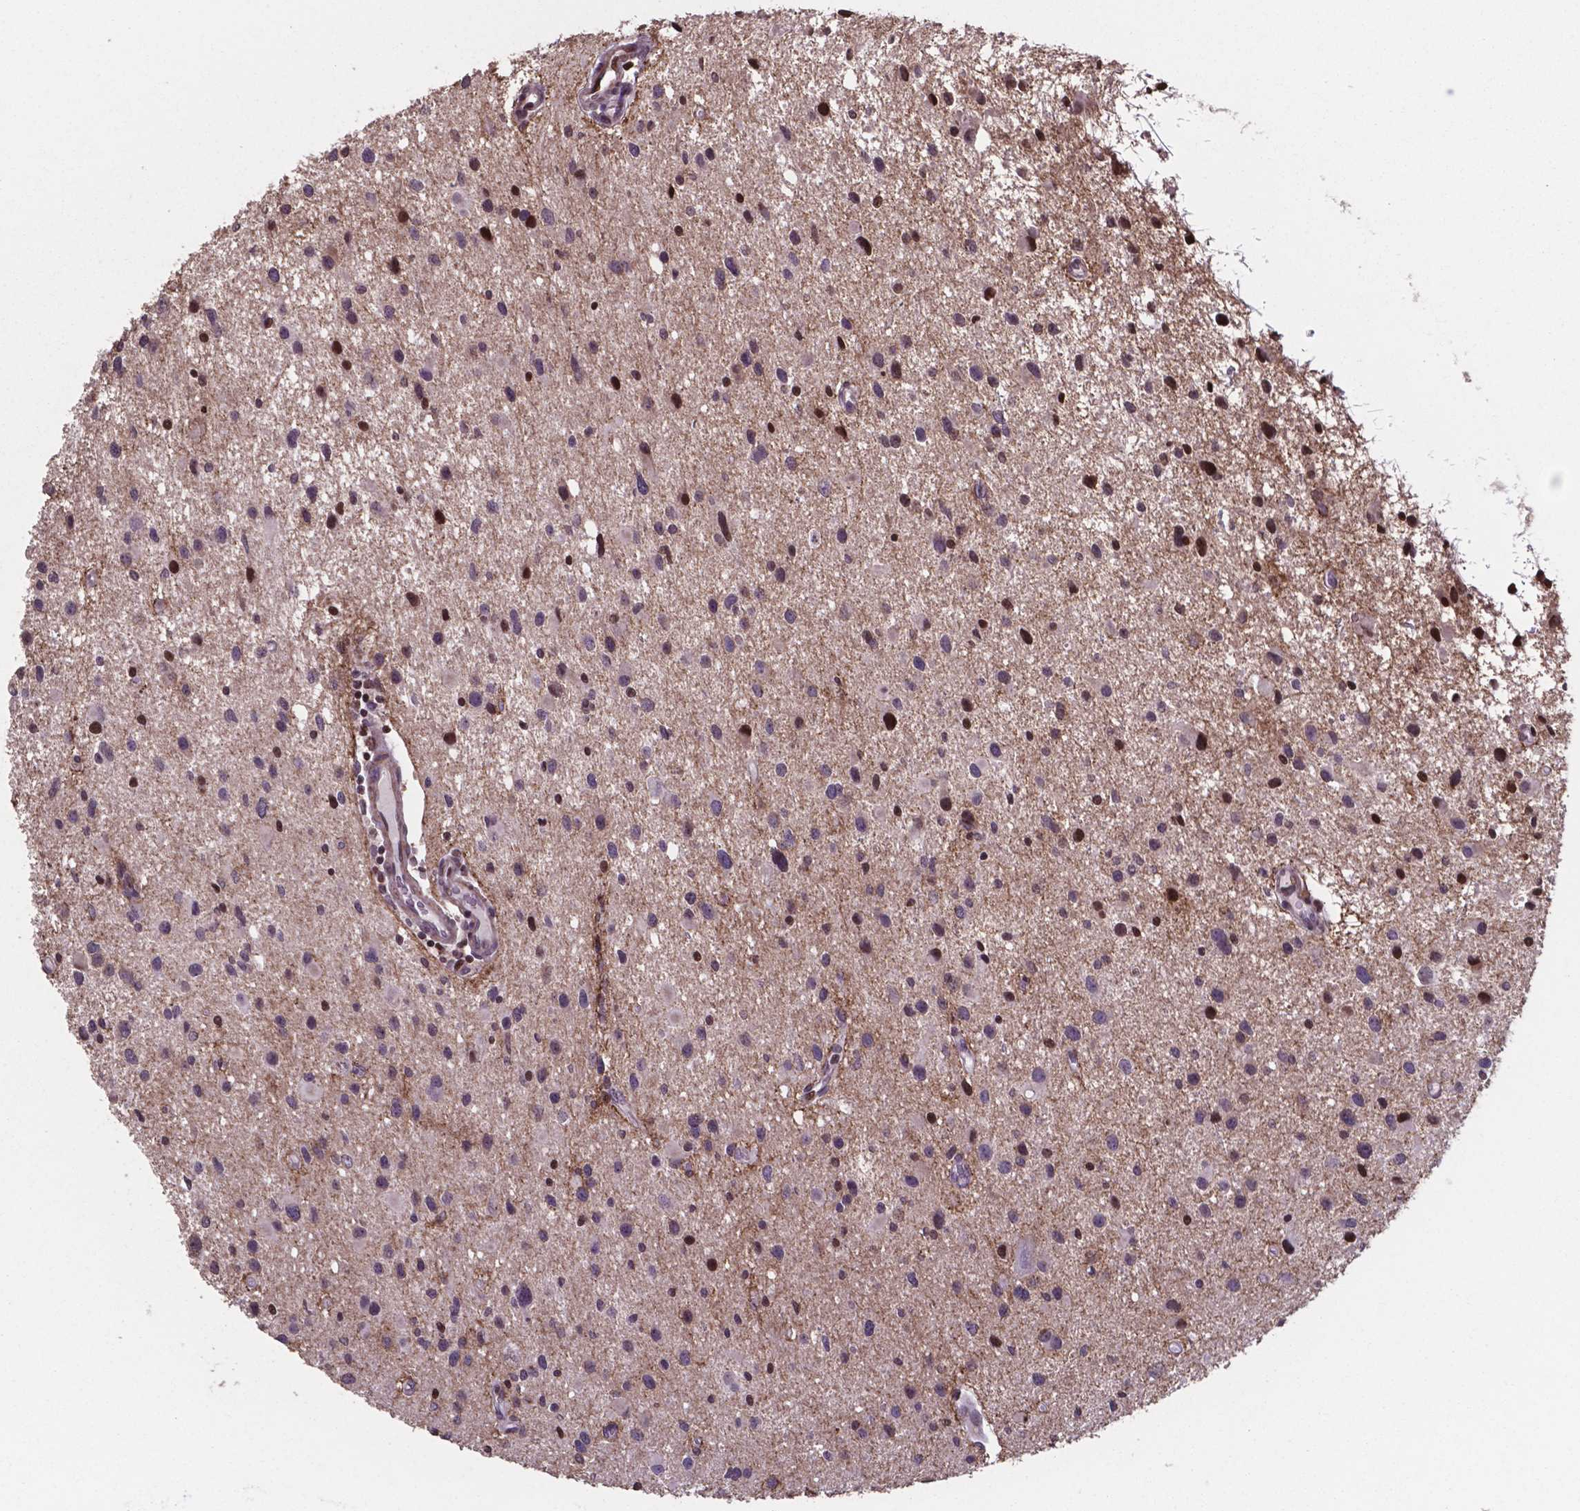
{"staining": {"intensity": "strong", "quantity": "<25%", "location": "nuclear"}, "tissue": "glioma", "cell_type": "Tumor cells", "image_type": "cancer", "snomed": [{"axis": "morphology", "description": "Glioma, malignant, Low grade"}, {"axis": "topography", "description": "Brain"}], "caption": "Immunohistochemical staining of human malignant low-grade glioma reveals strong nuclear protein staining in about <25% of tumor cells.", "gene": "MLC1", "patient": {"sex": "female", "age": 32}}